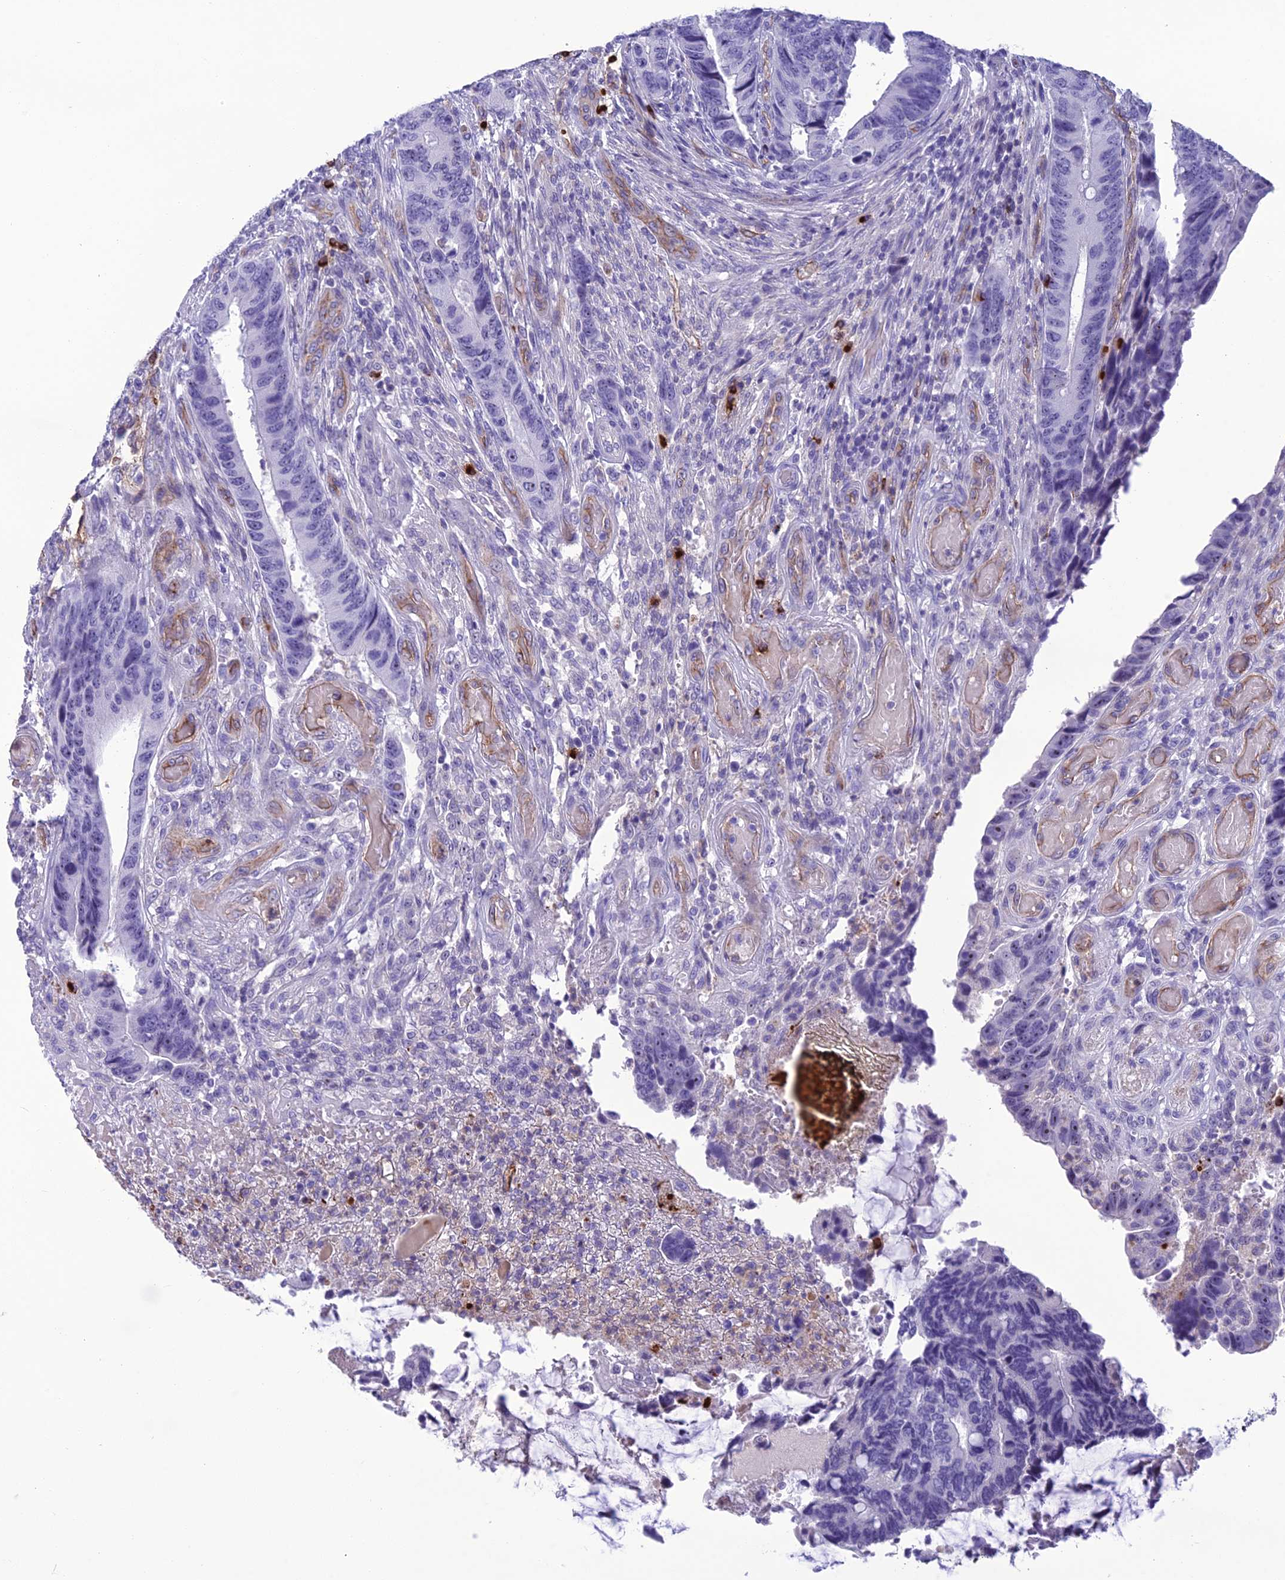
{"staining": {"intensity": "negative", "quantity": "none", "location": "none"}, "tissue": "colorectal cancer", "cell_type": "Tumor cells", "image_type": "cancer", "snomed": [{"axis": "morphology", "description": "Adenocarcinoma, NOS"}, {"axis": "topography", "description": "Colon"}], "caption": "The immunohistochemistry micrograph has no significant staining in tumor cells of colorectal cancer (adenocarcinoma) tissue. (Immunohistochemistry (ihc), brightfield microscopy, high magnification).", "gene": "BBS7", "patient": {"sex": "male", "age": 87}}